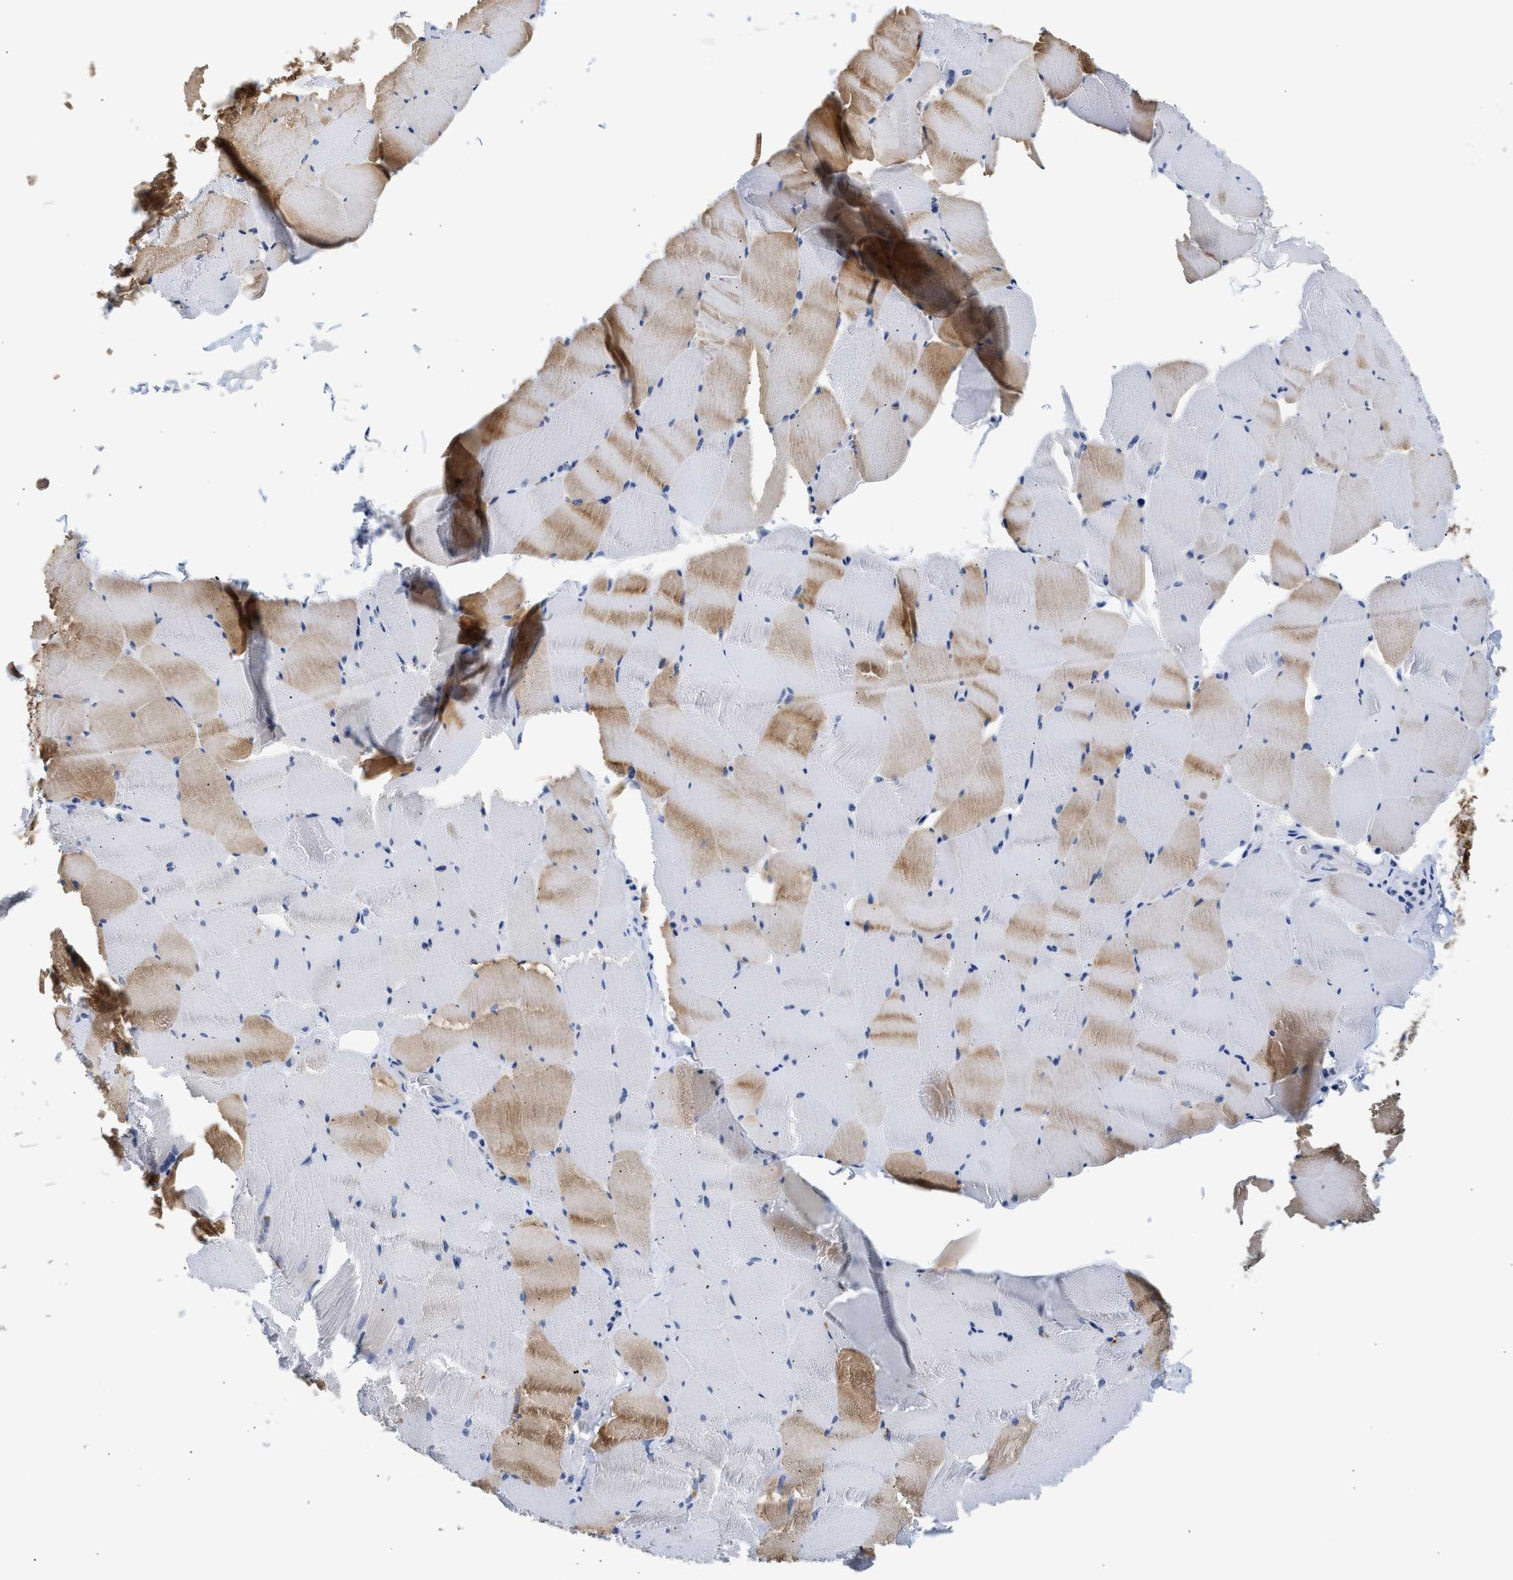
{"staining": {"intensity": "strong", "quantity": "<25%", "location": "cytoplasmic/membranous"}, "tissue": "skeletal muscle", "cell_type": "Myocytes", "image_type": "normal", "snomed": [{"axis": "morphology", "description": "Normal tissue, NOS"}, {"axis": "topography", "description": "Skeletal muscle"}], "caption": "IHC of normal skeletal muscle displays medium levels of strong cytoplasmic/membranous positivity in approximately <25% of myocytes.", "gene": "PPM1L", "patient": {"sex": "male", "age": 62}}